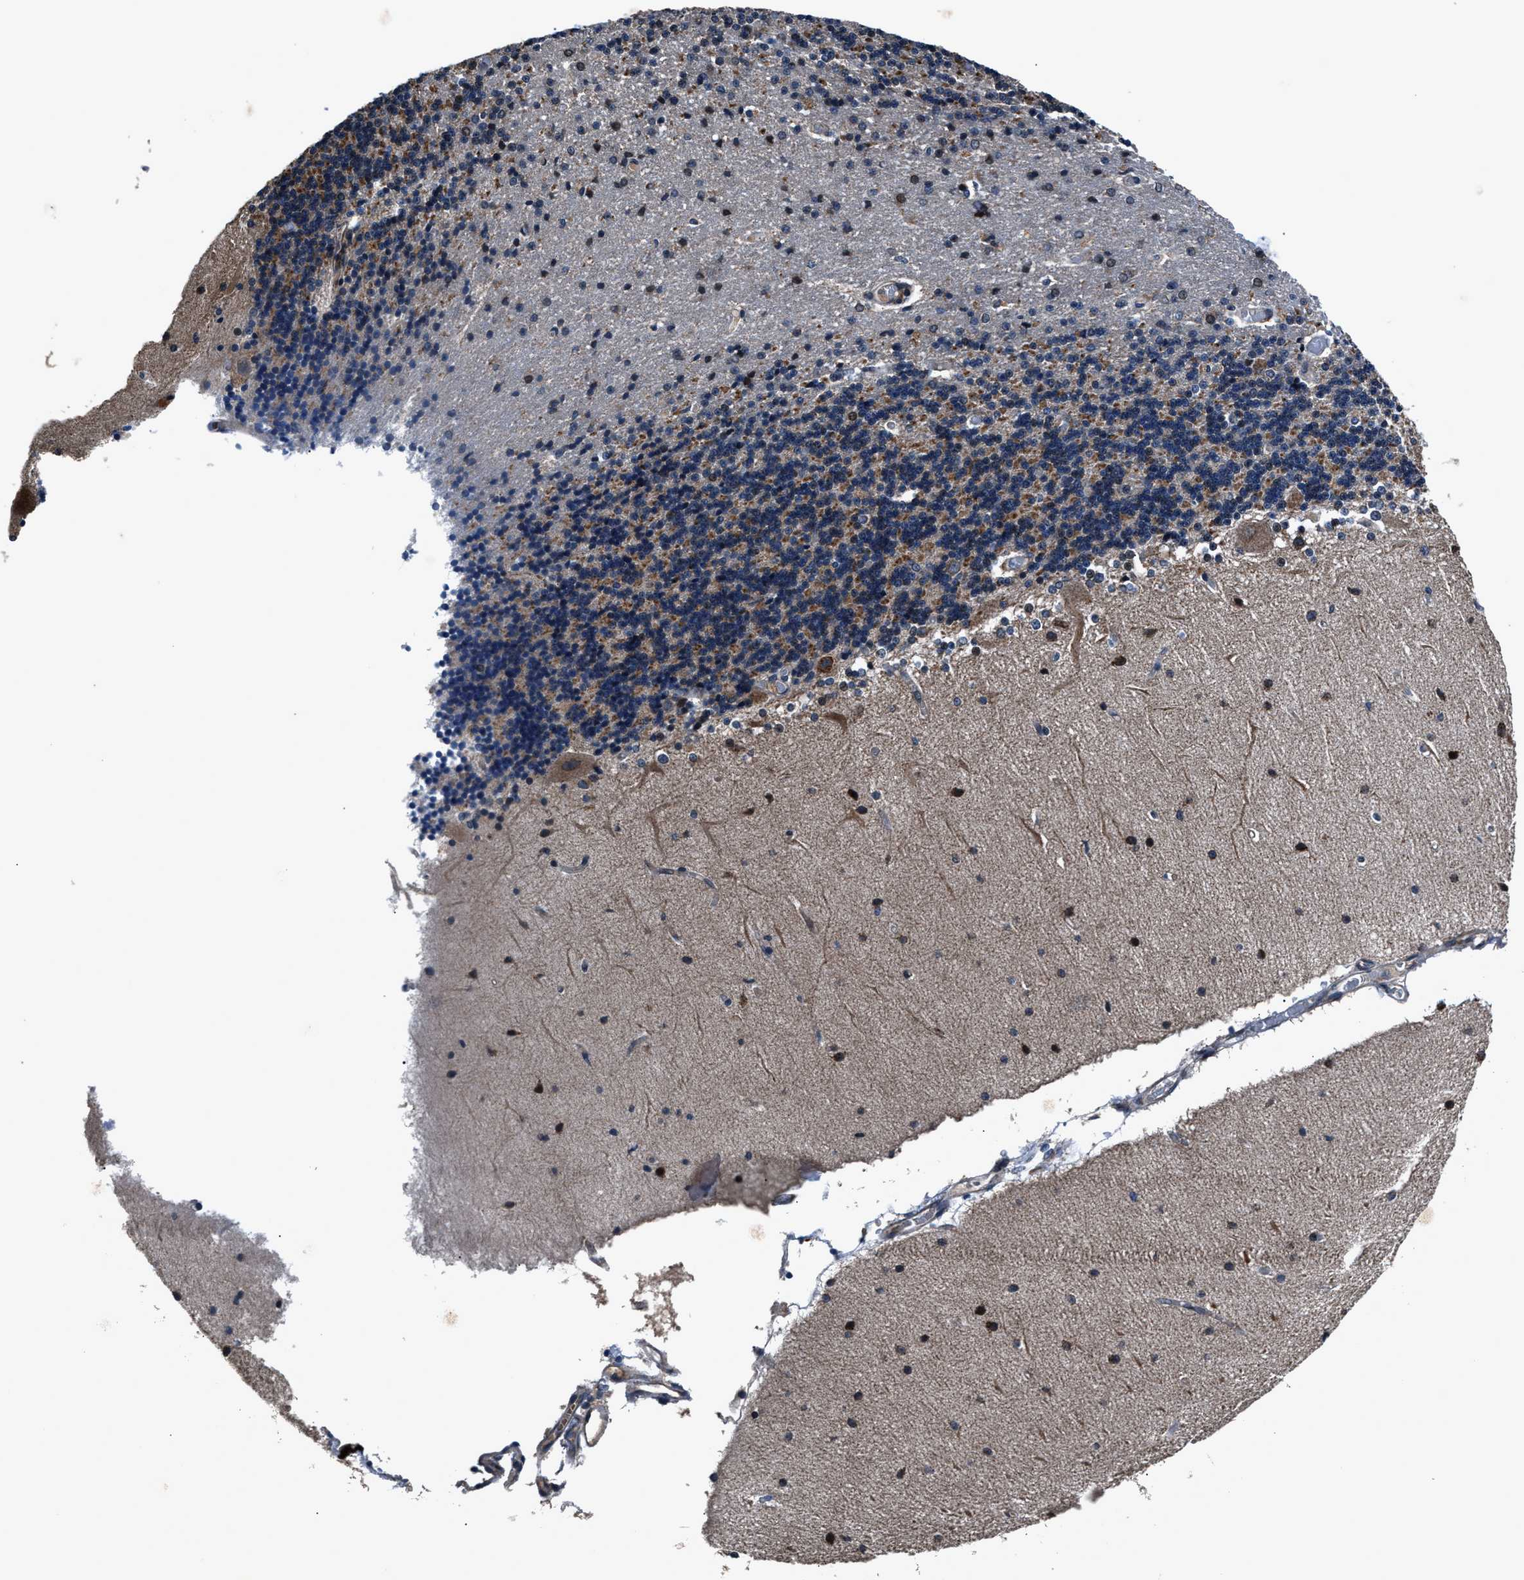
{"staining": {"intensity": "moderate", "quantity": ">75%", "location": "cytoplasmic/membranous"}, "tissue": "cerebellum", "cell_type": "Cells in granular layer", "image_type": "normal", "snomed": [{"axis": "morphology", "description": "Normal tissue, NOS"}, {"axis": "topography", "description": "Cerebellum"}], "caption": "This micrograph displays immunohistochemistry staining of benign cerebellum, with medium moderate cytoplasmic/membranous staining in approximately >75% of cells in granular layer.", "gene": "TNRC18", "patient": {"sex": "female", "age": 54}}